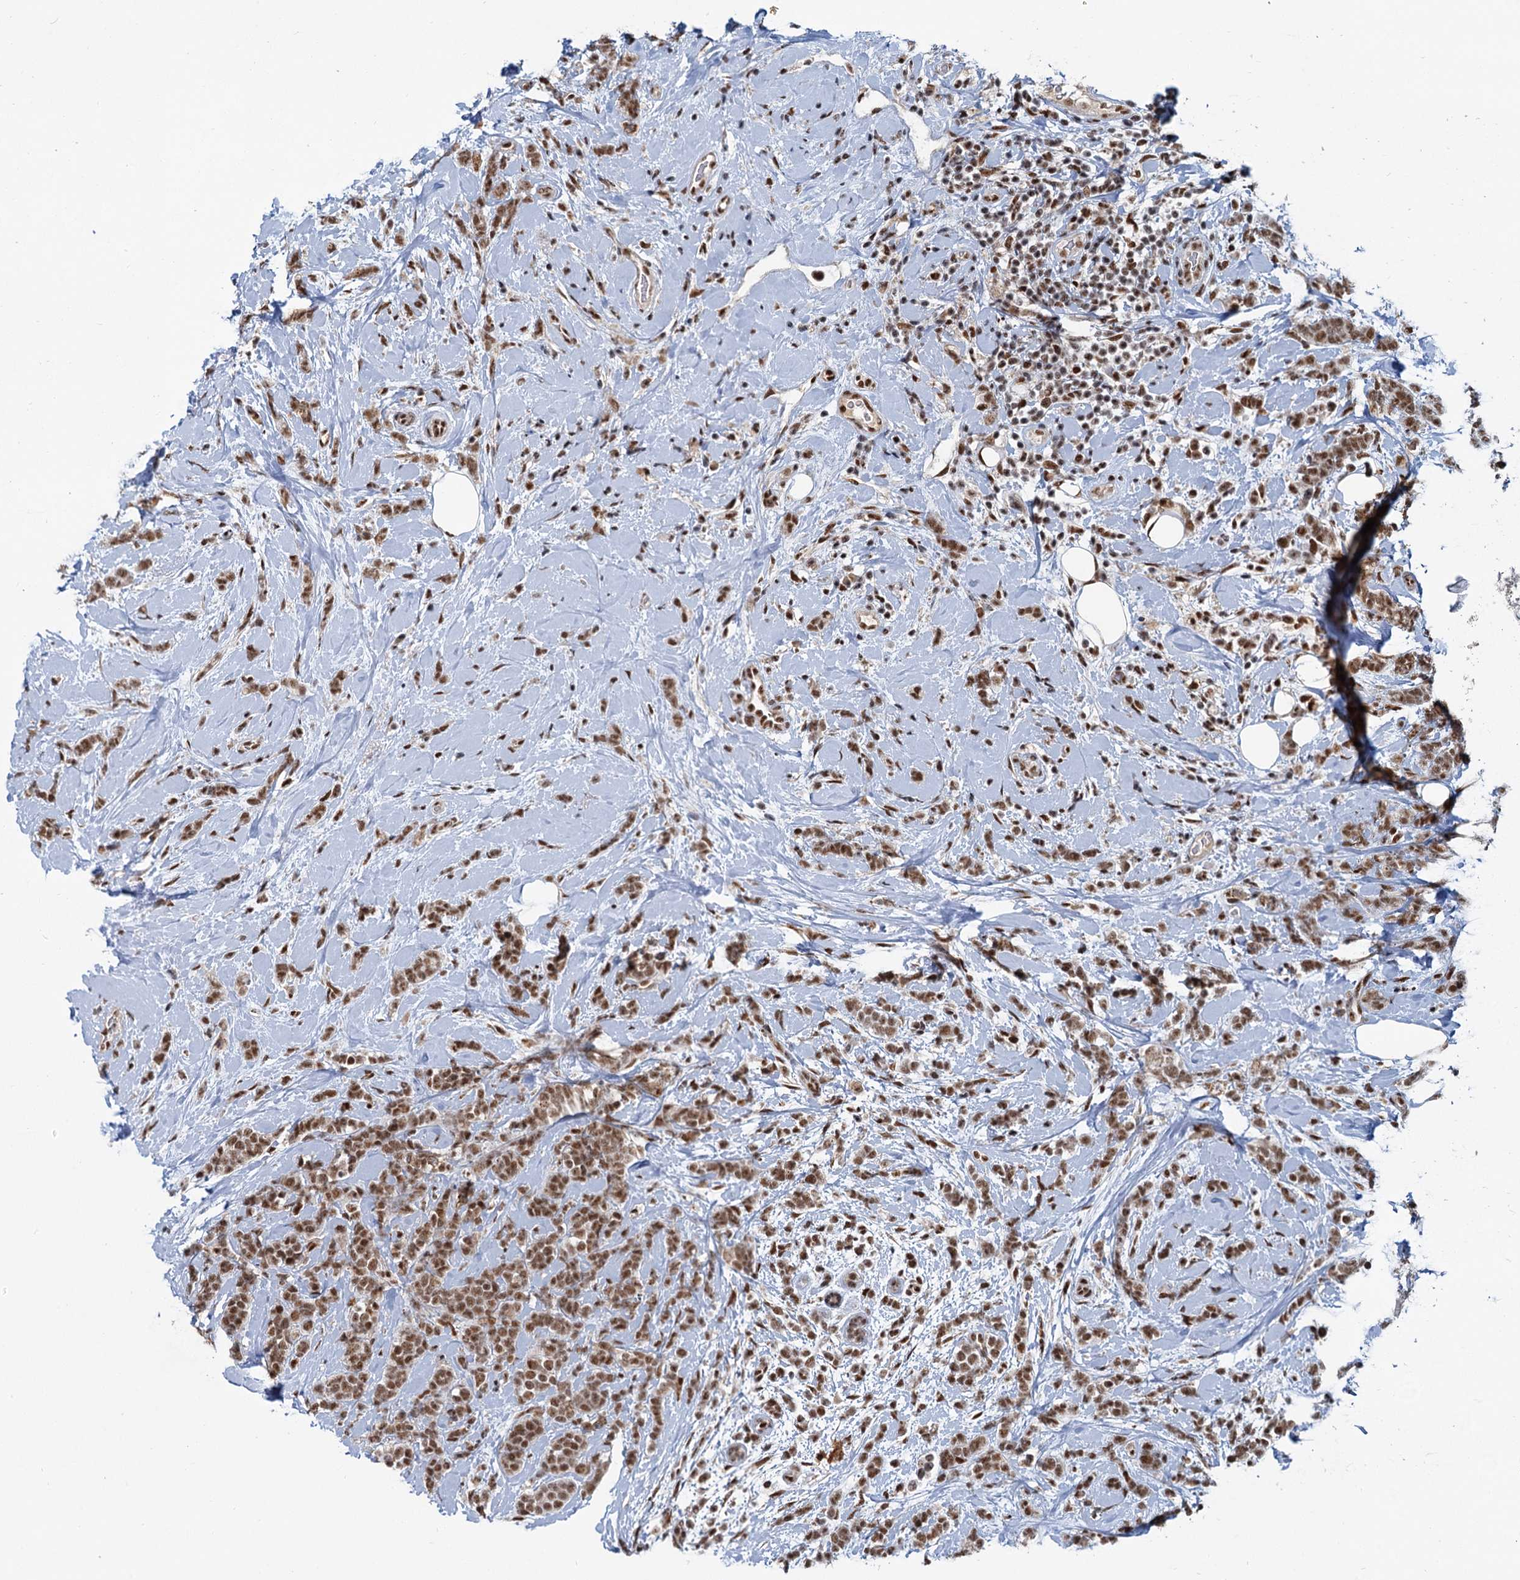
{"staining": {"intensity": "moderate", "quantity": ">75%", "location": "nuclear"}, "tissue": "breast cancer", "cell_type": "Tumor cells", "image_type": "cancer", "snomed": [{"axis": "morphology", "description": "Lobular carcinoma"}, {"axis": "topography", "description": "Breast"}], "caption": "Protein expression analysis of human breast cancer (lobular carcinoma) reveals moderate nuclear staining in approximately >75% of tumor cells.", "gene": "WBP4", "patient": {"sex": "female", "age": 58}}